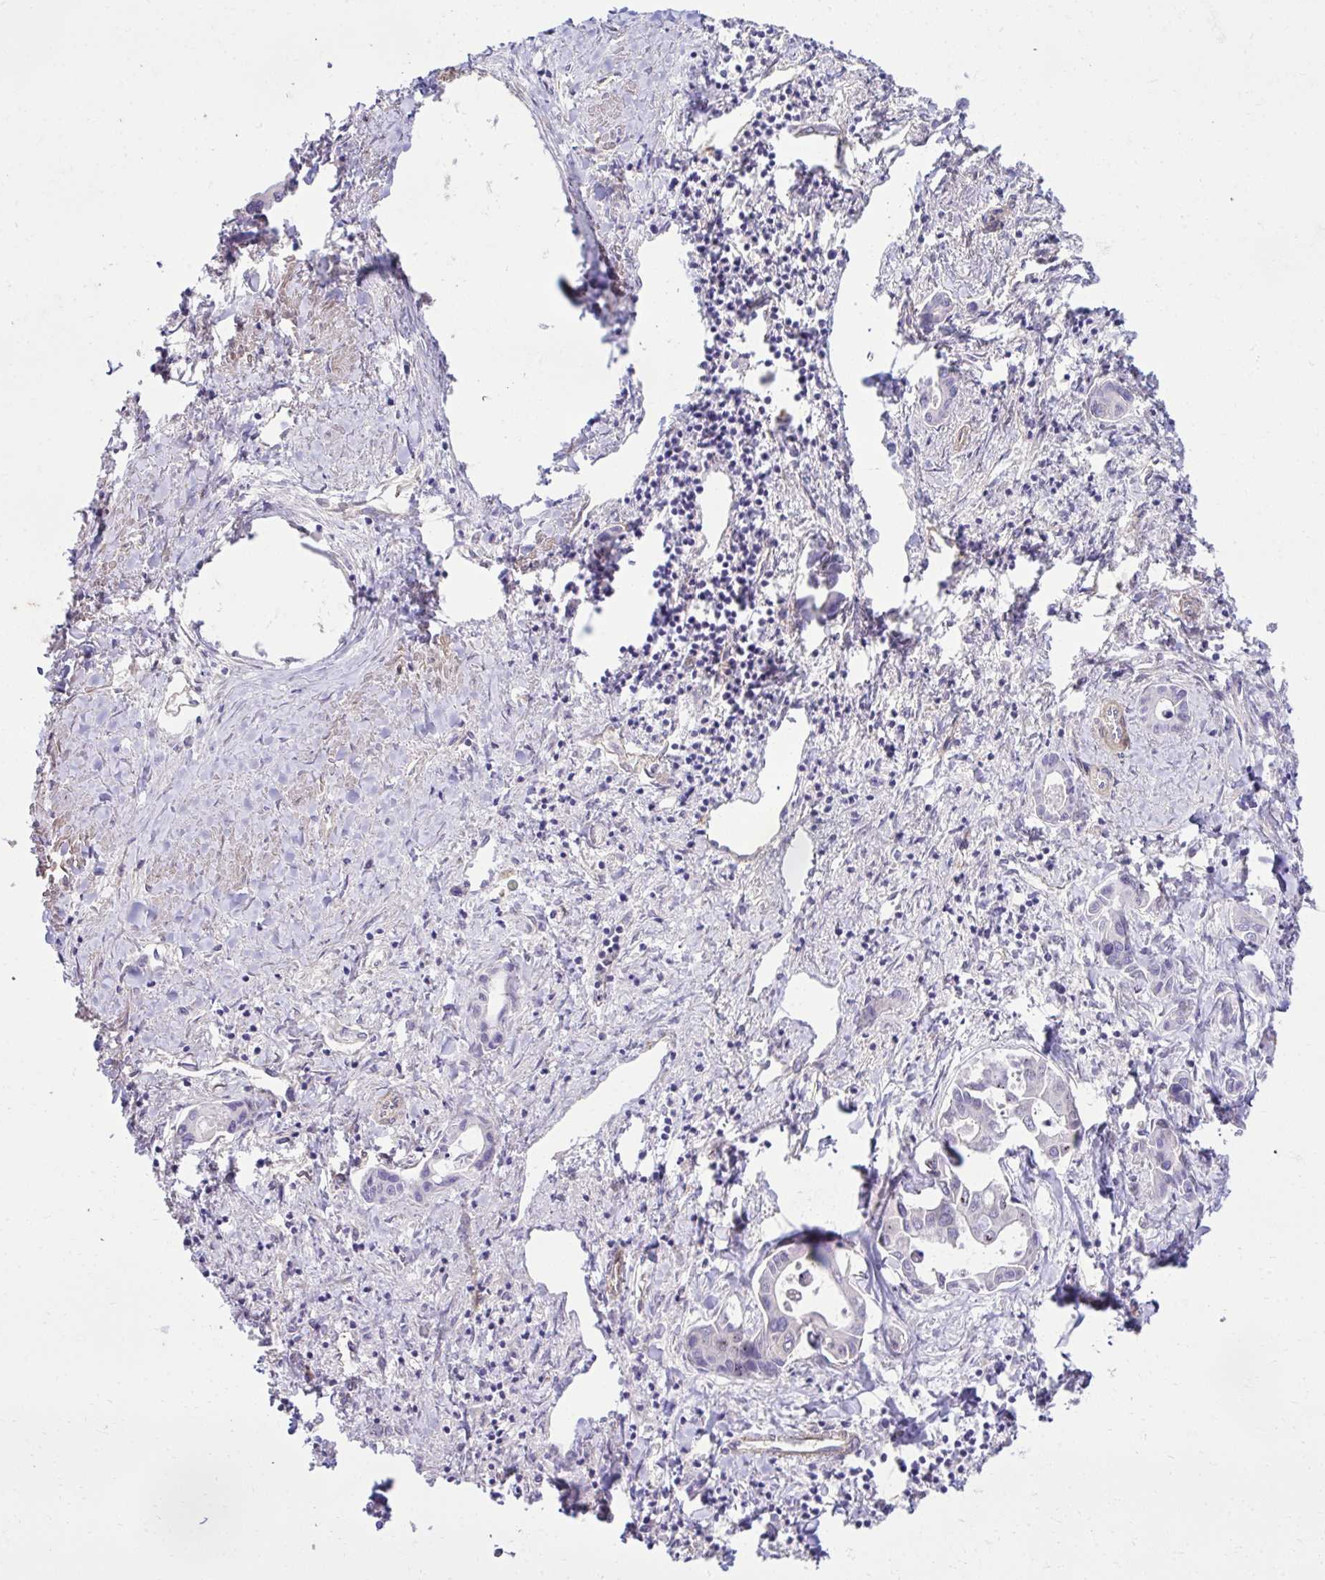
{"staining": {"intensity": "negative", "quantity": "none", "location": "none"}, "tissue": "liver cancer", "cell_type": "Tumor cells", "image_type": "cancer", "snomed": [{"axis": "morphology", "description": "Cholangiocarcinoma"}, {"axis": "topography", "description": "Liver"}], "caption": "Tumor cells are negative for brown protein staining in liver cancer. (DAB immunohistochemistry (IHC), high magnification).", "gene": "TRIM52", "patient": {"sex": "male", "age": 66}}